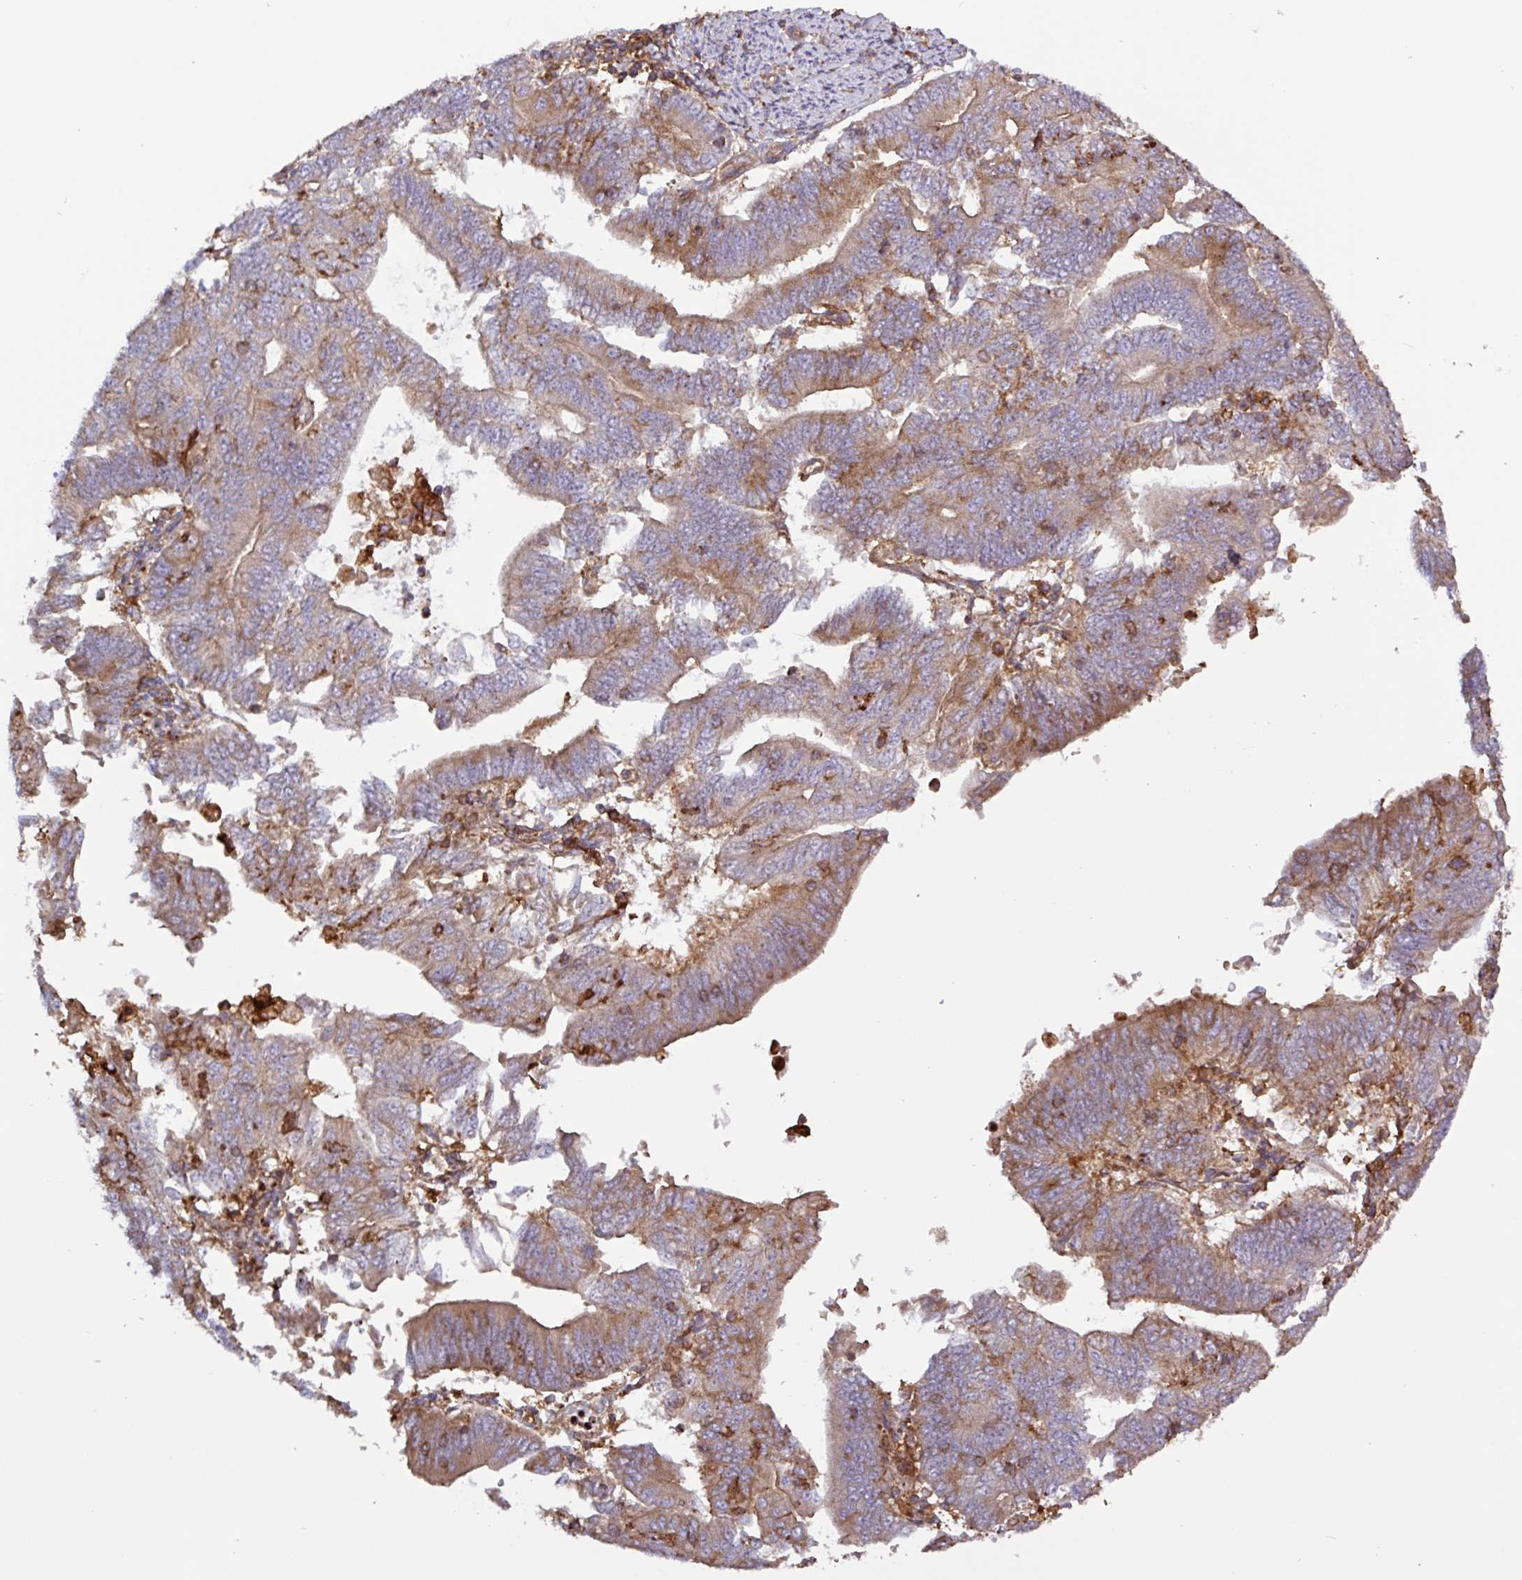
{"staining": {"intensity": "moderate", "quantity": "25%-75%", "location": "cytoplasmic/membranous"}, "tissue": "endometrial cancer", "cell_type": "Tumor cells", "image_type": "cancer", "snomed": [{"axis": "morphology", "description": "Adenocarcinoma, NOS"}, {"axis": "topography", "description": "Endometrium"}], "caption": "Endometrial adenocarcinoma was stained to show a protein in brown. There is medium levels of moderate cytoplasmic/membranous staining in approximately 25%-75% of tumor cells.", "gene": "ACTR3", "patient": {"sex": "female", "age": 70}}